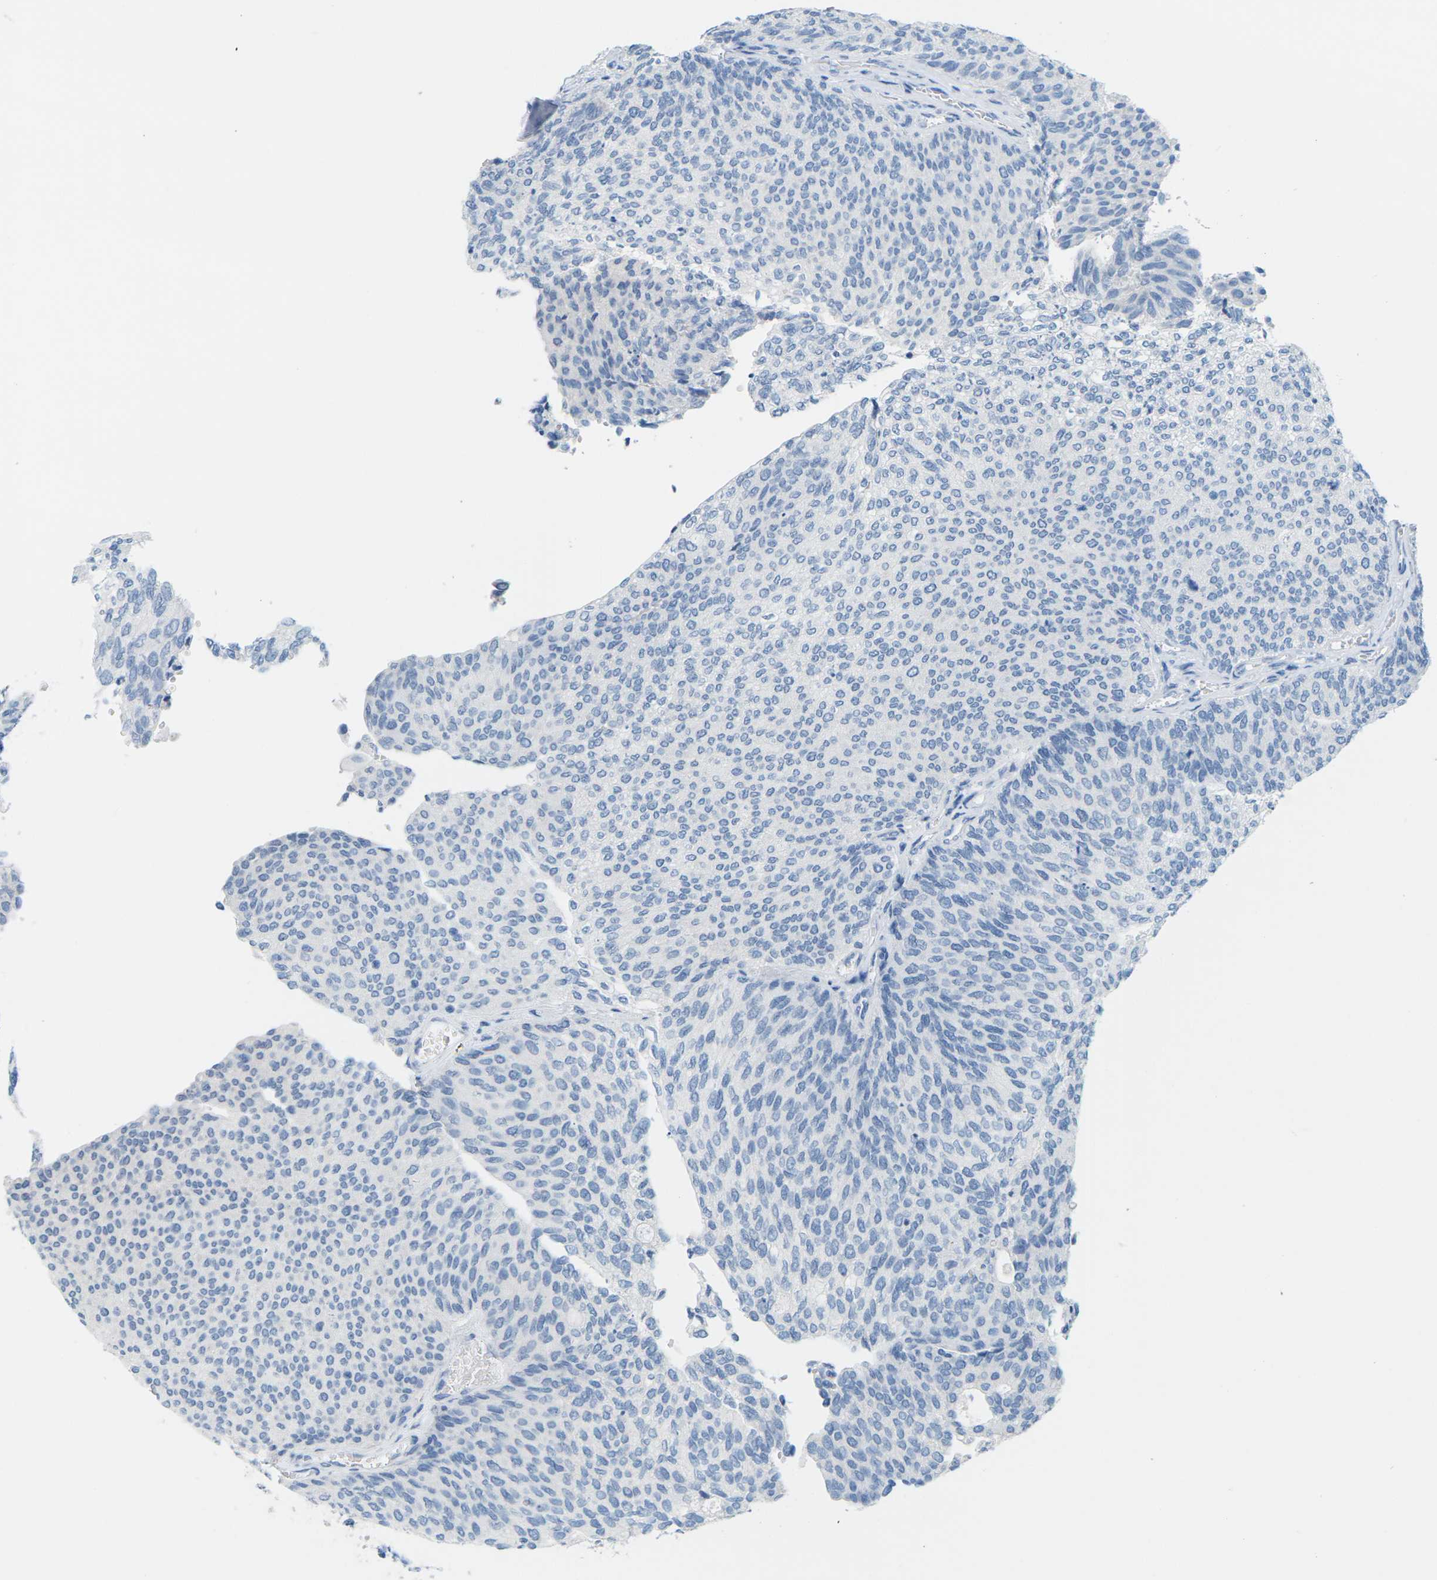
{"staining": {"intensity": "negative", "quantity": "none", "location": "none"}, "tissue": "urothelial cancer", "cell_type": "Tumor cells", "image_type": "cancer", "snomed": [{"axis": "morphology", "description": "Urothelial carcinoma, Low grade"}, {"axis": "topography", "description": "Urinary bladder"}], "caption": "DAB immunohistochemical staining of human low-grade urothelial carcinoma displays no significant positivity in tumor cells.", "gene": "SLC12A1", "patient": {"sex": "female", "age": 79}}